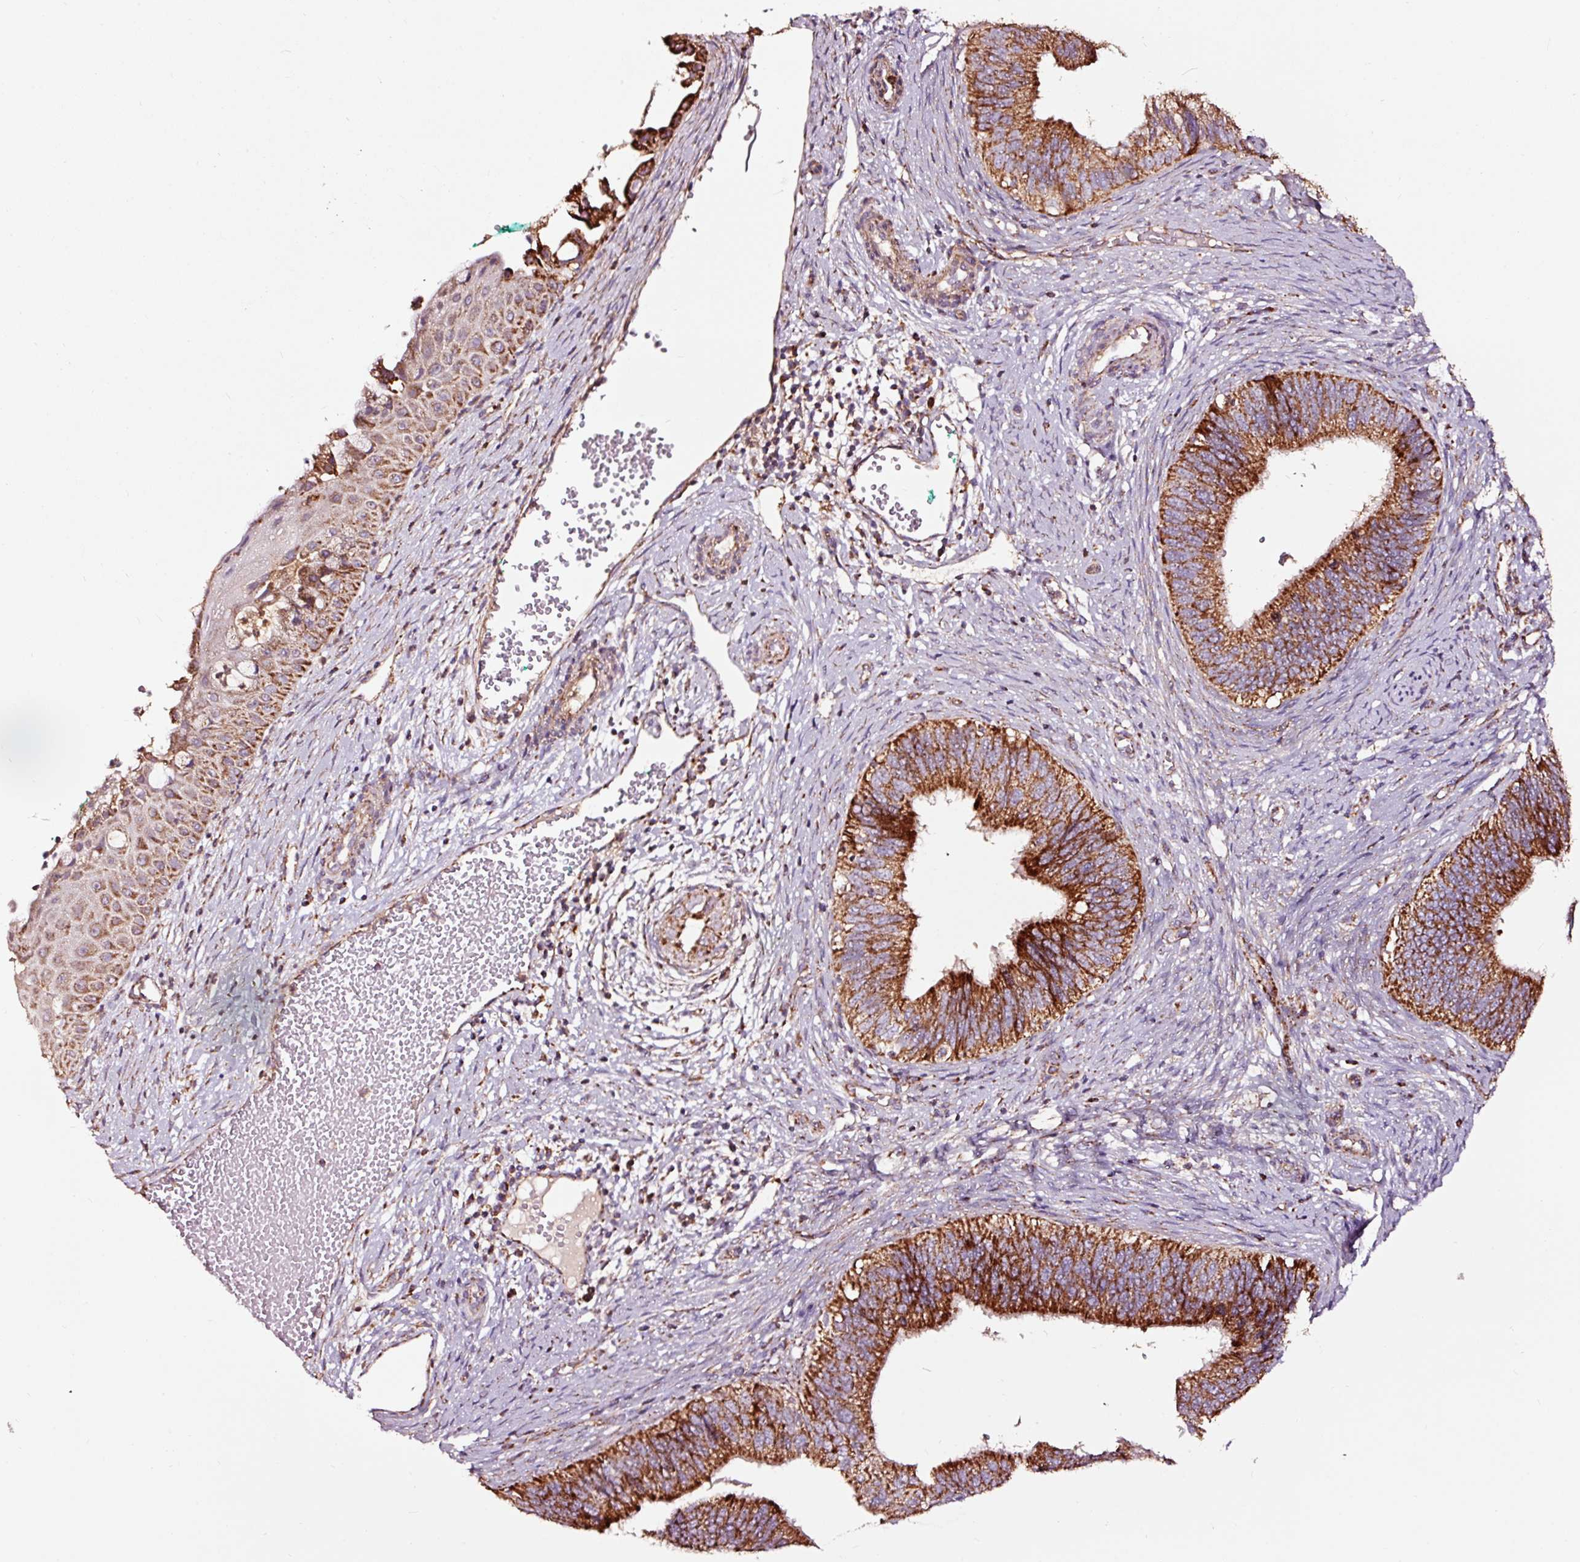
{"staining": {"intensity": "strong", "quantity": ">75%", "location": "cytoplasmic/membranous"}, "tissue": "cervical cancer", "cell_type": "Tumor cells", "image_type": "cancer", "snomed": [{"axis": "morphology", "description": "Adenocarcinoma, NOS"}, {"axis": "topography", "description": "Cervix"}], "caption": "Cervical cancer (adenocarcinoma) stained with IHC demonstrates strong cytoplasmic/membranous positivity in approximately >75% of tumor cells. Using DAB (3,3'-diaminobenzidine) (brown) and hematoxylin (blue) stains, captured at high magnification using brightfield microscopy.", "gene": "TPM1", "patient": {"sex": "female", "age": 42}}